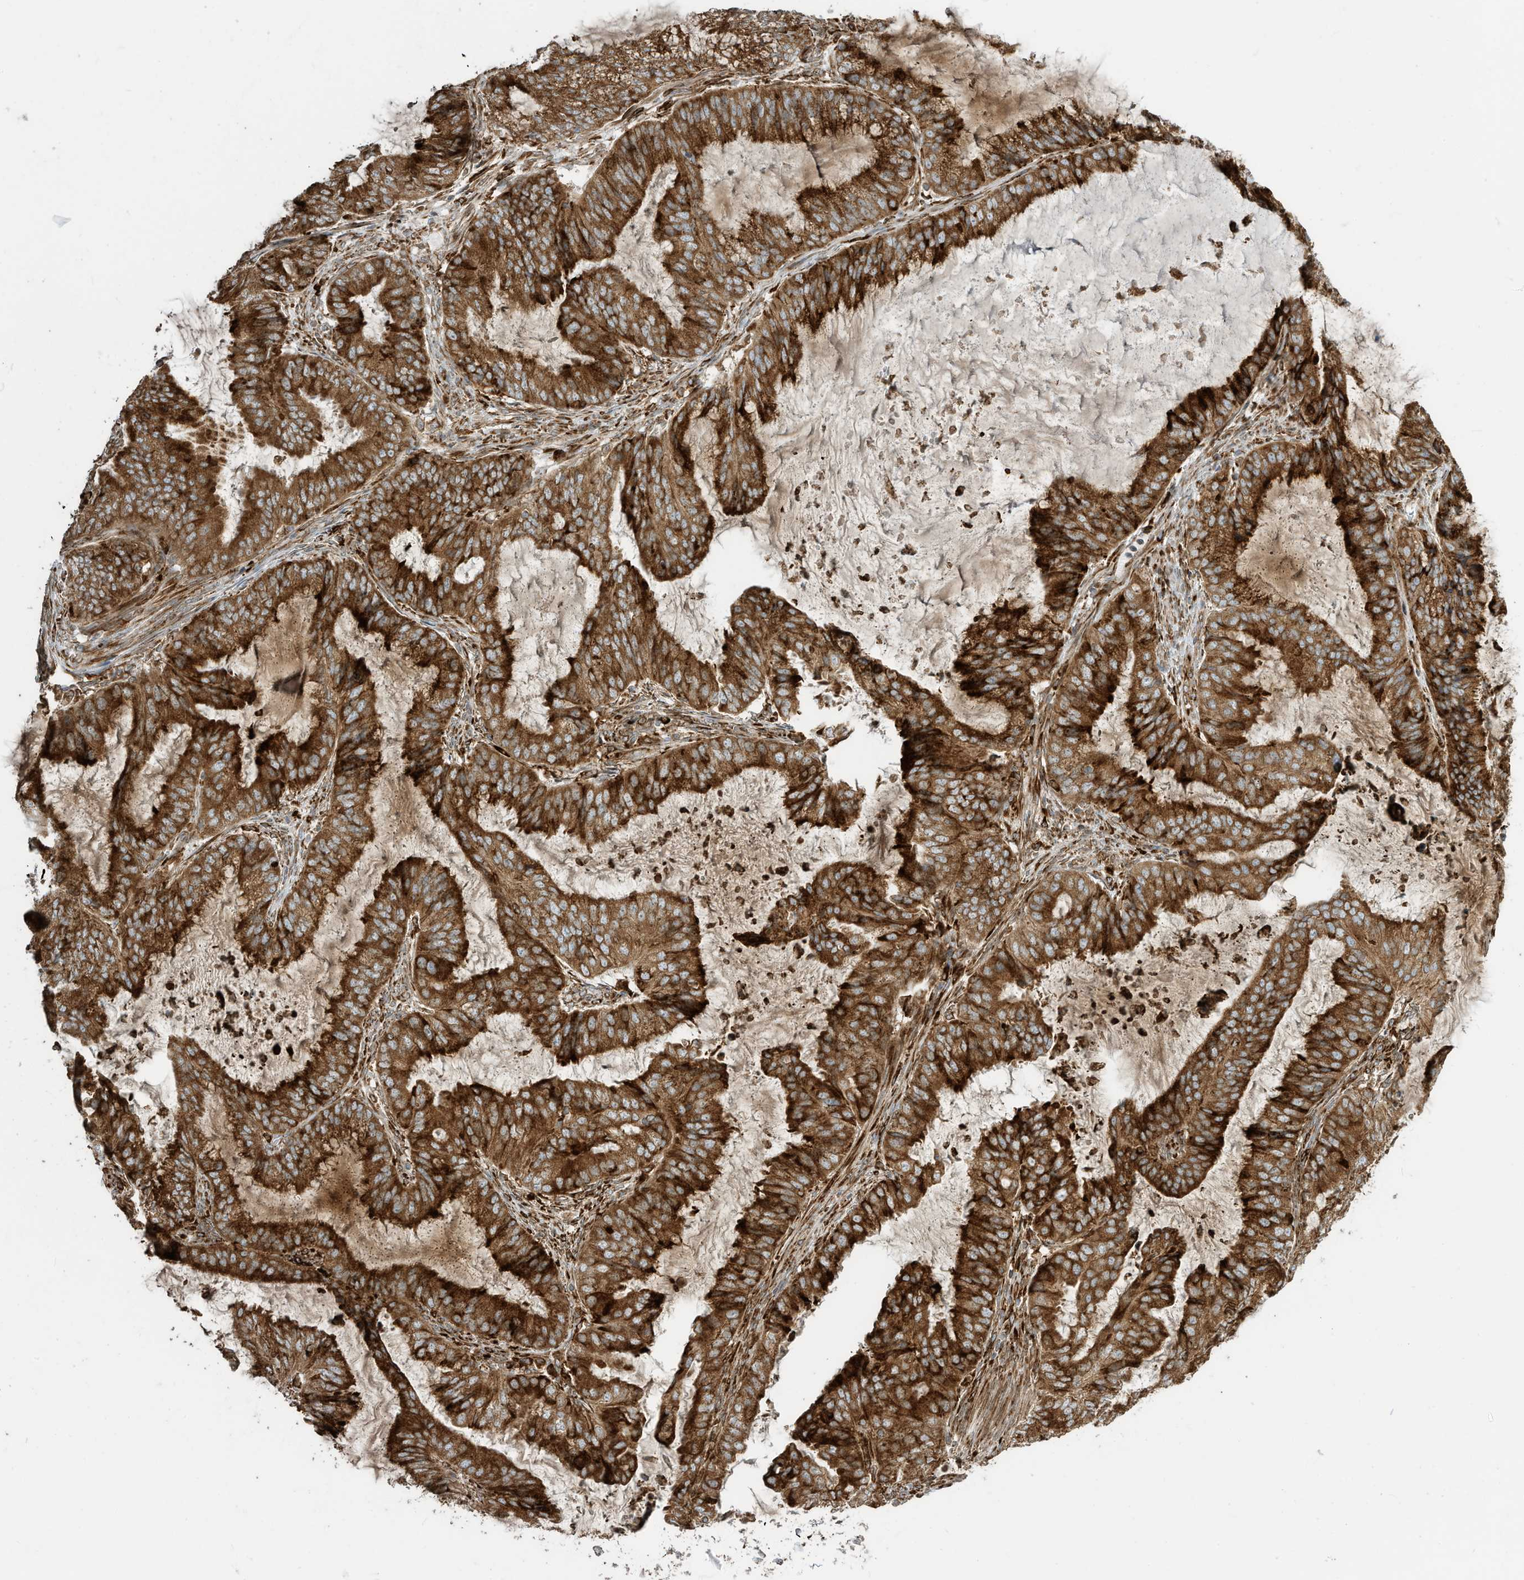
{"staining": {"intensity": "strong", "quantity": ">75%", "location": "cytoplasmic/membranous"}, "tissue": "endometrial cancer", "cell_type": "Tumor cells", "image_type": "cancer", "snomed": [{"axis": "morphology", "description": "Adenocarcinoma, NOS"}, {"axis": "topography", "description": "Endometrium"}], "caption": "High-magnification brightfield microscopy of endometrial cancer (adenocarcinoma) stained with DAB (brown) and counterstained with hematoxylin (blue). tumor cells exhibit strong cytoplasmic/membranous expression is present in approximately>75% of cells.", "gene": "TRNAU1AP", "patient": {"sex": "female", "age": 81}}